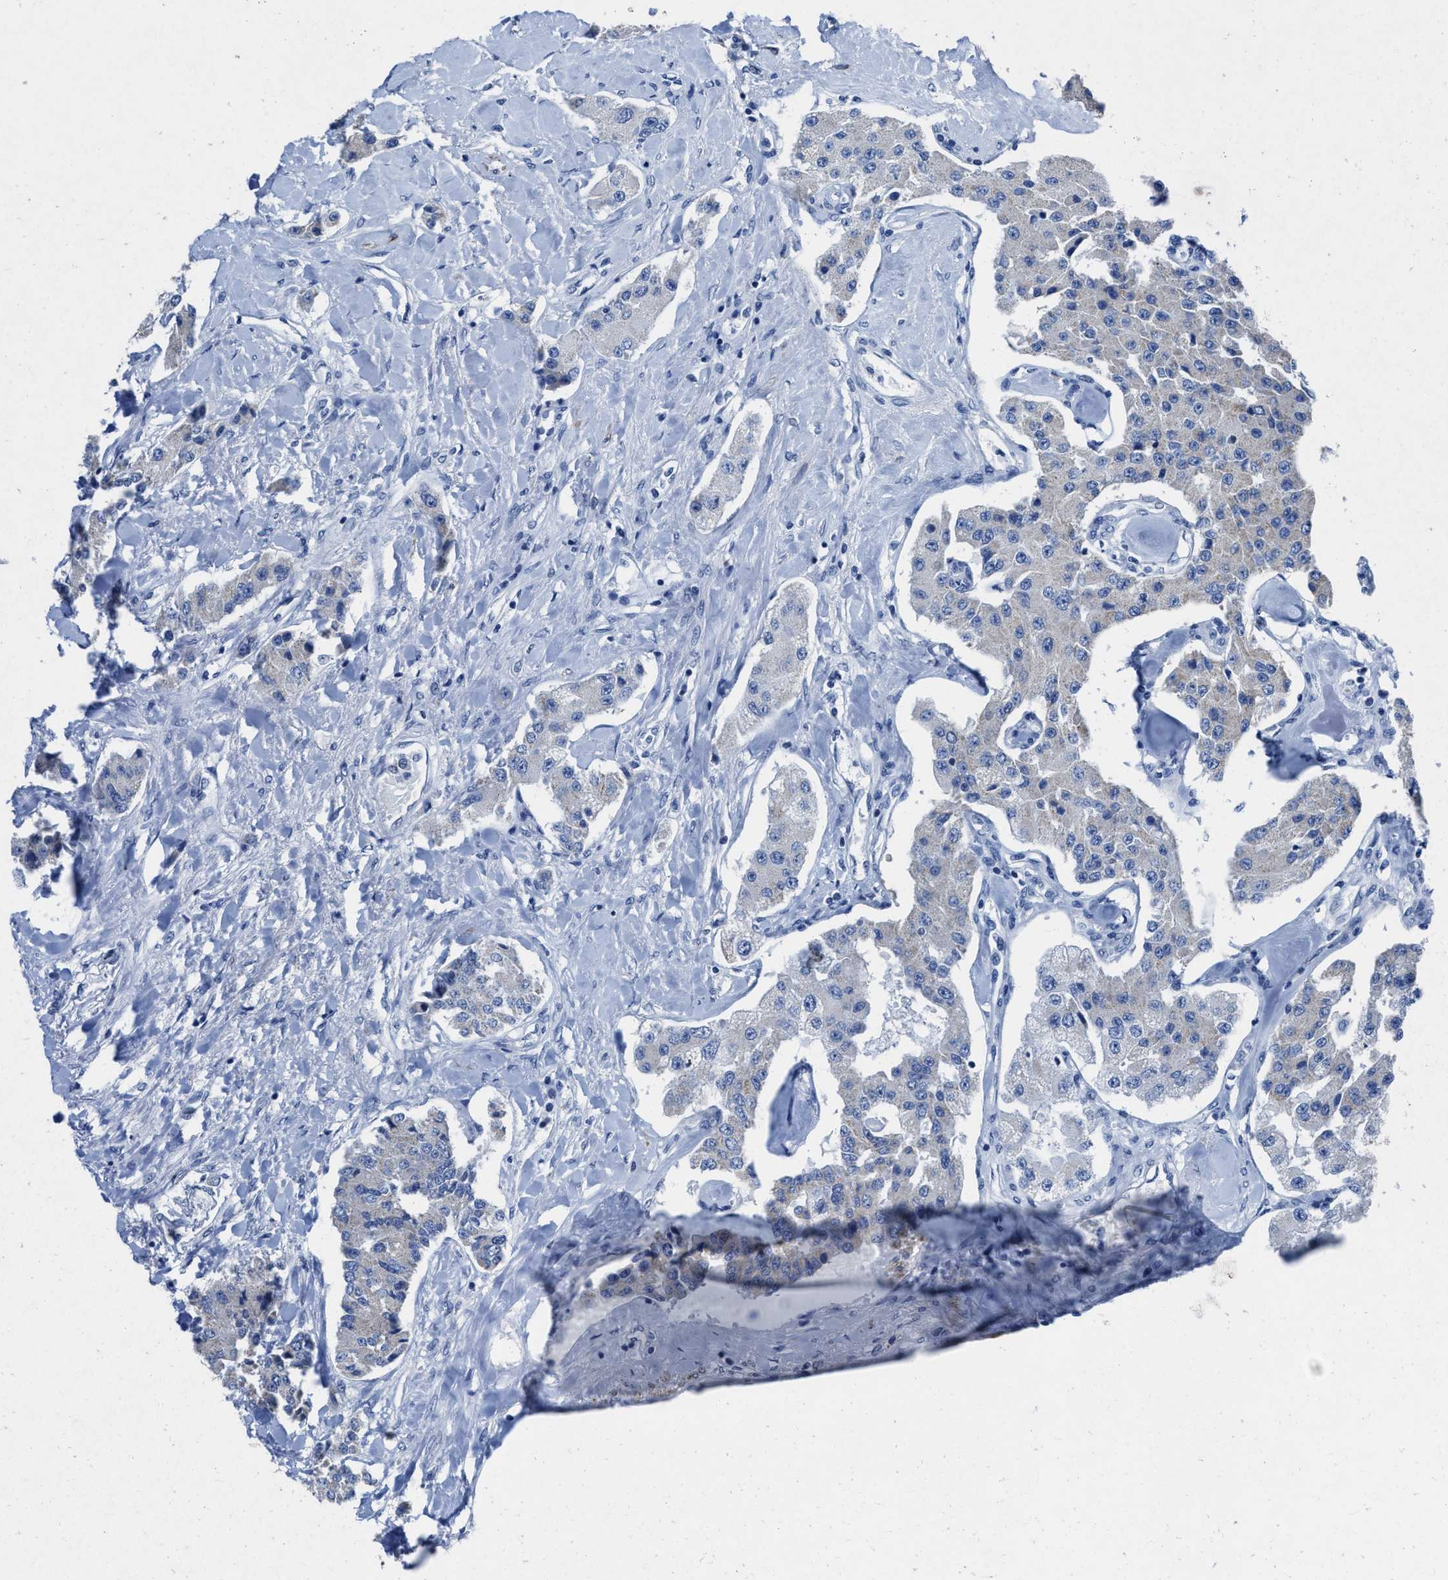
{"staining": {"intensity": "negative", "quantity": "none", "location": "none"}, "tissue": "carcinoid", "cell_type": "Tumor cells", "image_type": "cancer", "snomed": [{"axis": "morphology", "description": "Carcinoid, malignant, NOS"}, {"axis": "topography", "description": "Pancreas"}], "caption": "Carcinoid (malignant) was stained to show a protein in brown. There is no significant staining in tumor cells. (DAB IHC, high magnification).", "gene": "ID3", "patient": {"sex": "male", "age": 41}}